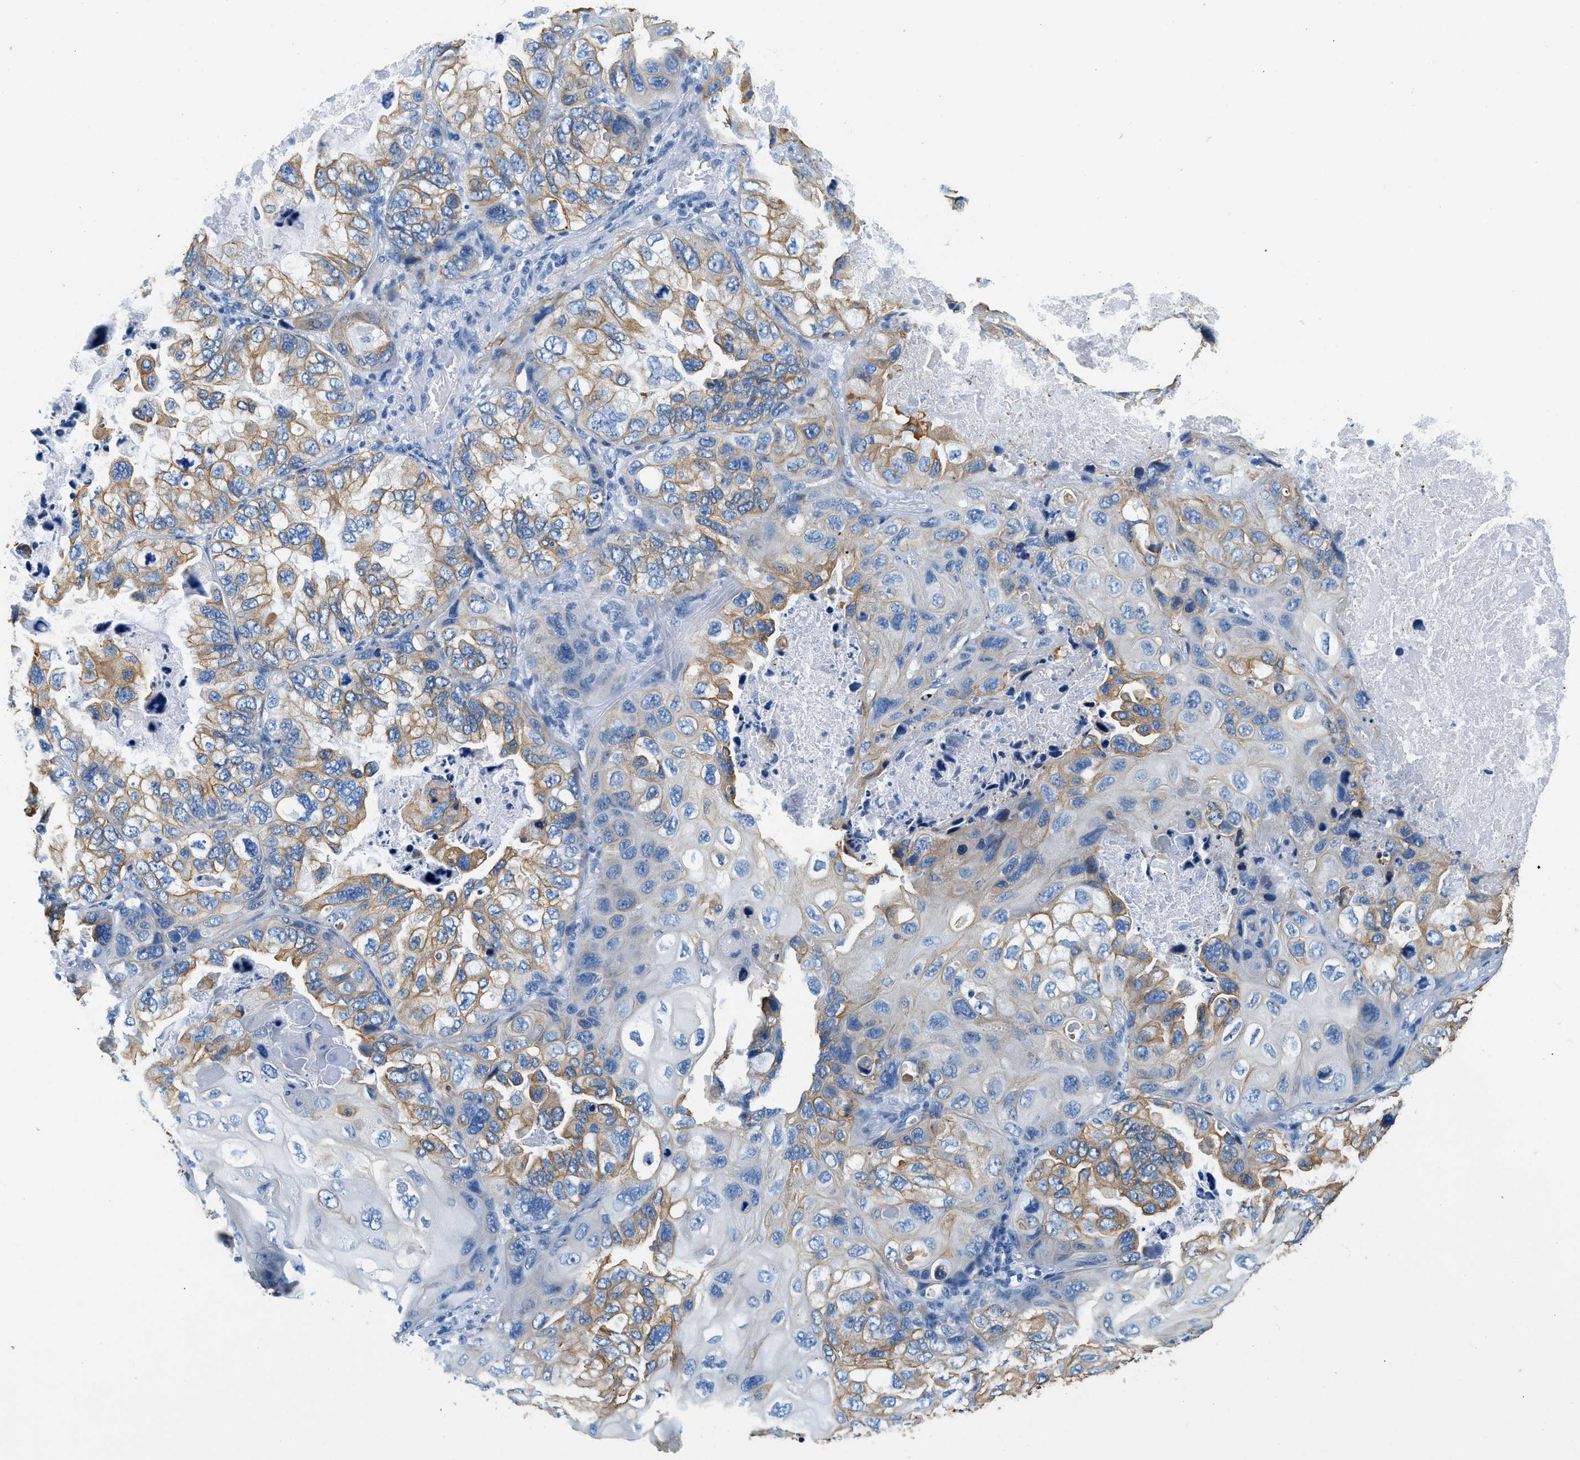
{"staining": {"intensity": "moderate", "quantity": "25%-75%", "location": "cytoplasmic/membranous"}, "tissue": "lung cancer", "cell_type": "Tumor cells", "image_type": "cancer", "snomed": [{"axis": "morphology", "description": "Squamous cell carcinoma, NOS"}, {"axis": "topography", "description": "Lung"}], "caption": "Protein expression analysis of lung cancer (squamous cell carcinoma) exhibits moderate cytoplasmic/membranous positivity in approximately 25%-75% of tumor cells. (IHC, brightfield microscopy, high magnification).", "gene": "STXBP2", "patient": {"sex": "female", "age": 73}}